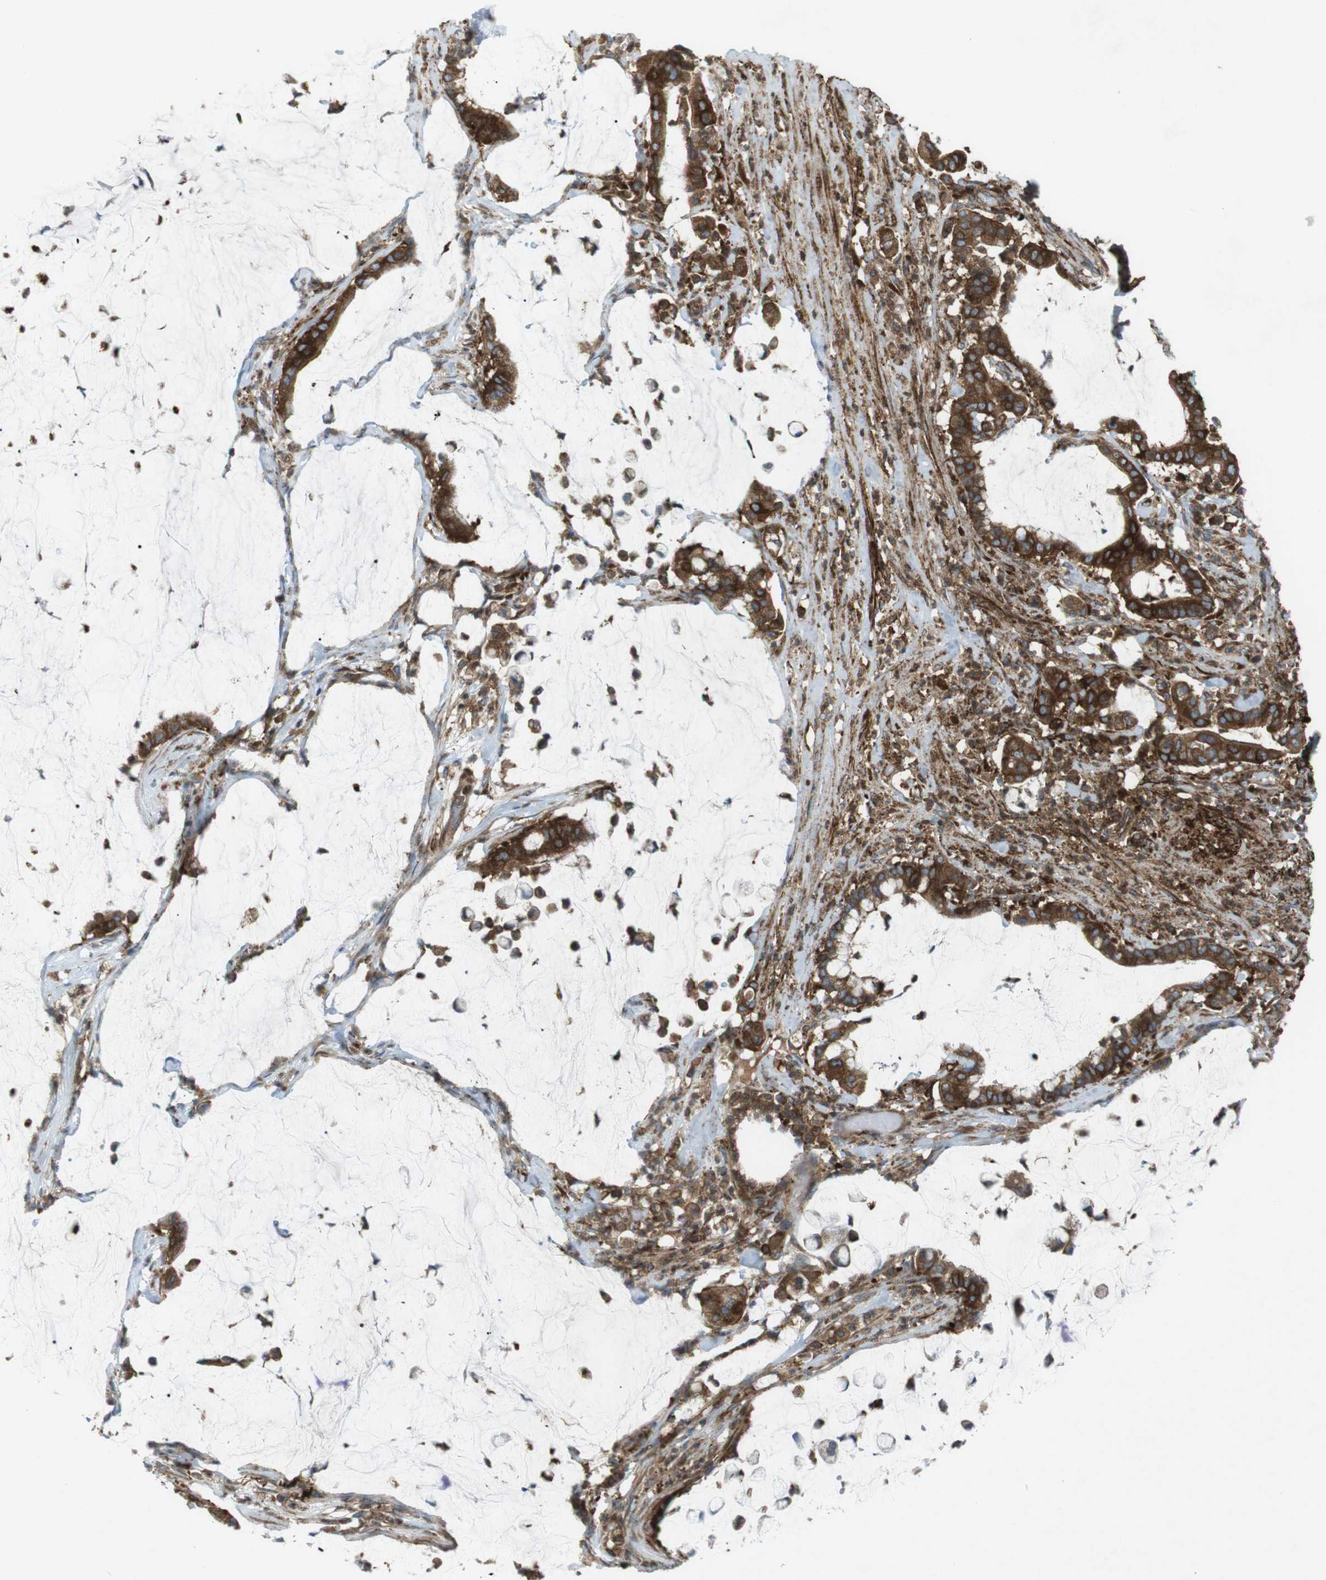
{"staining": {"intensity": "strong", "quantity": ">75%", "location": "cytoplasmic/membranous"}, "tissue": "pancreatic cancer", "cell_type": "Tumor cells", "image_type": "cancer", "snomed": [{"axis": "morphology", "description": "Adenocarcinoma, NOS"}, {"axis": "topography", "description": "Pancreas"}], "caption": "Human pancreatic cancer (adenocarcinoma) stained for a protein (brown) displays strong cytoplasmic/membranous positive staining in approximately >75% of tumor cells.", "gene": "FLII", "patient": {"sex": "male", "age": 41}}